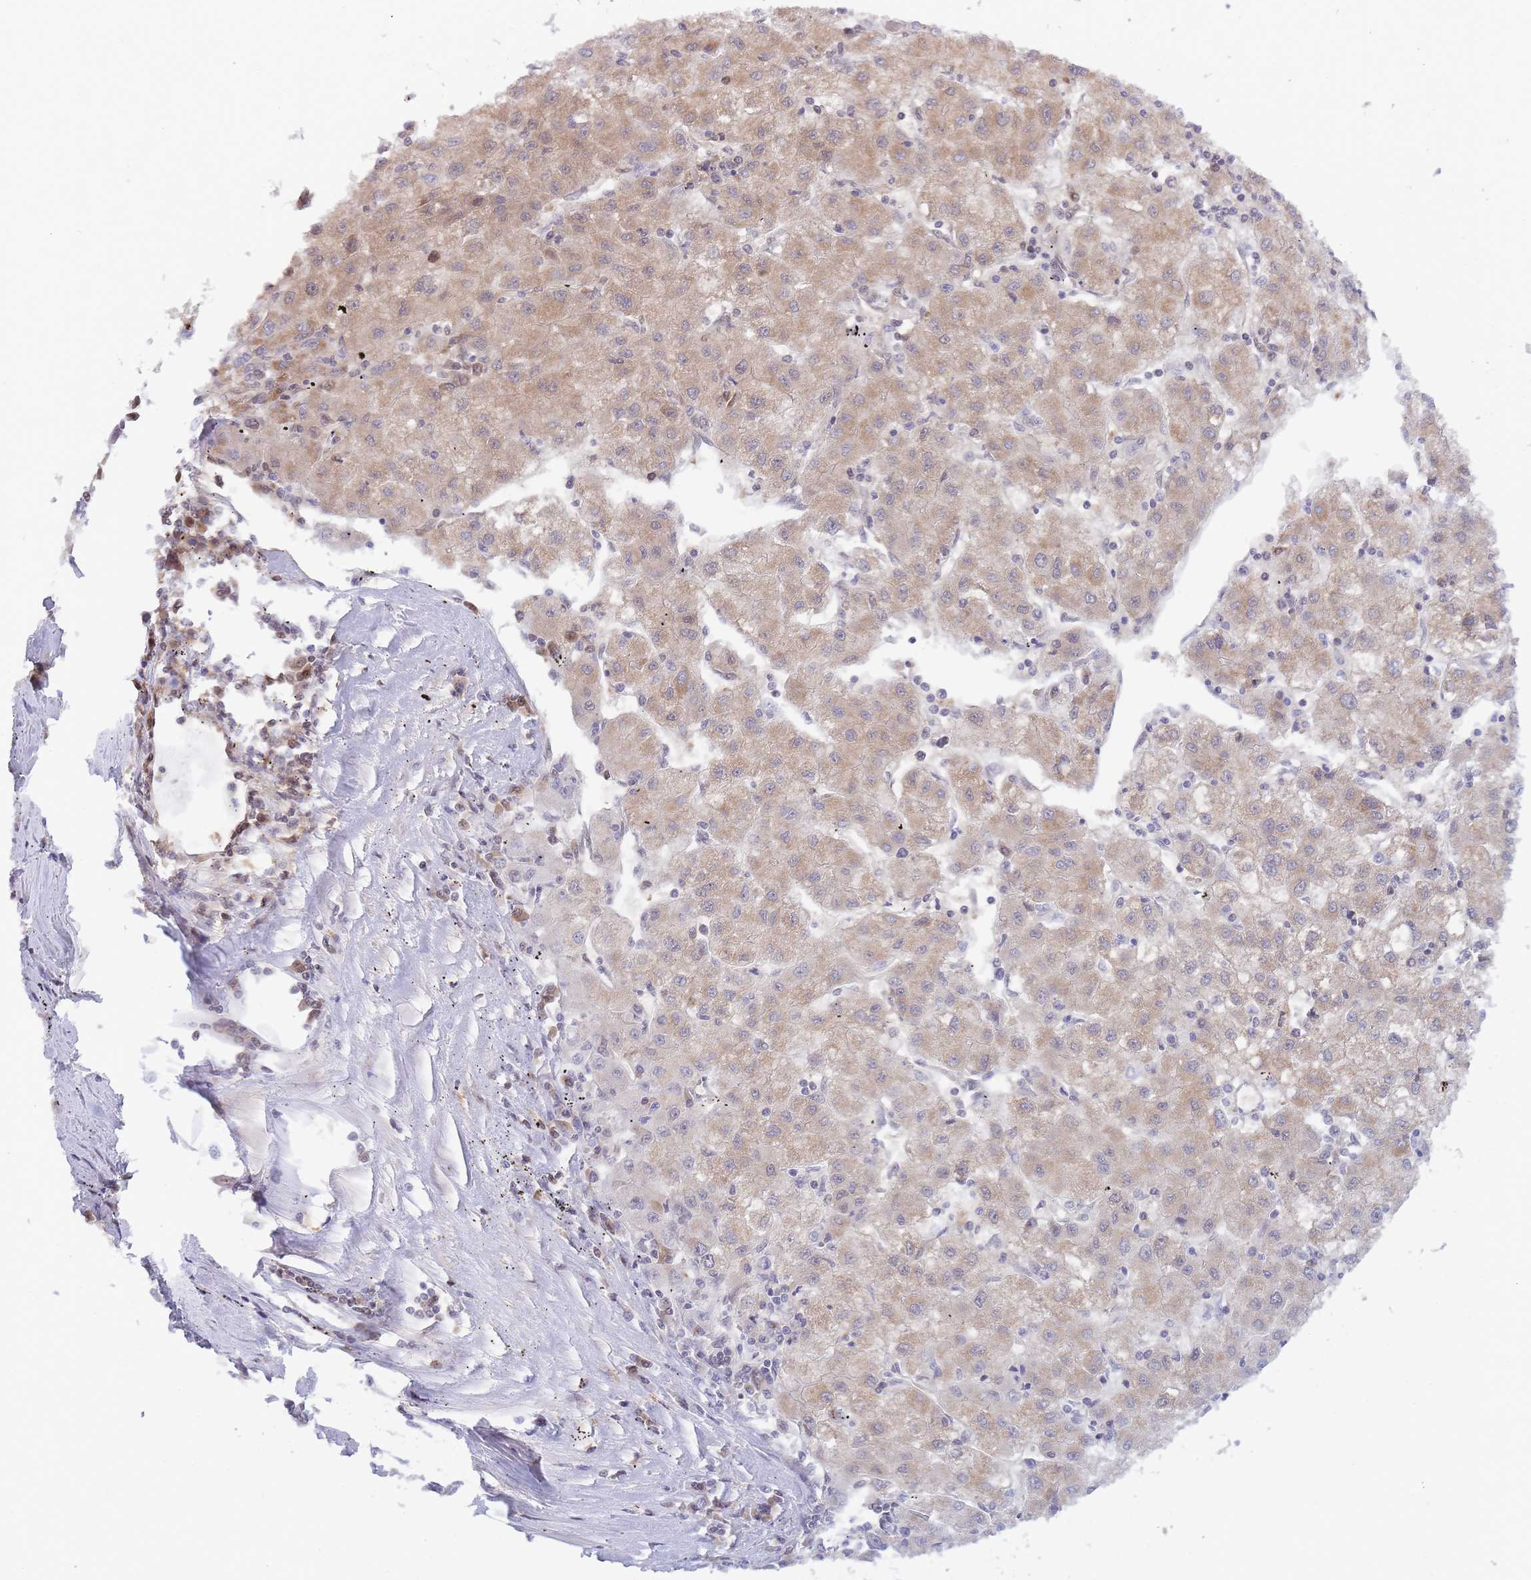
{"staining": {"intensity": "weak", "quantity": "<25%", "location": "cytoplasmic/membranous"}, "tissue": "liver cancer", "cell_type": "Tumor cells", "image_type": "cancer", "snomed": [{"axis": "morphology", "description": "Carcinoma, Hepatocellular, NOS"}, {"axis": "topography", "description": "Liver"}], "caption": "The image exhibits no staining of tumor cells in hepatocellular carcinoma (liver).", "gene": "NSFL1C", "patient": {"sex": "male", "age": 72}}